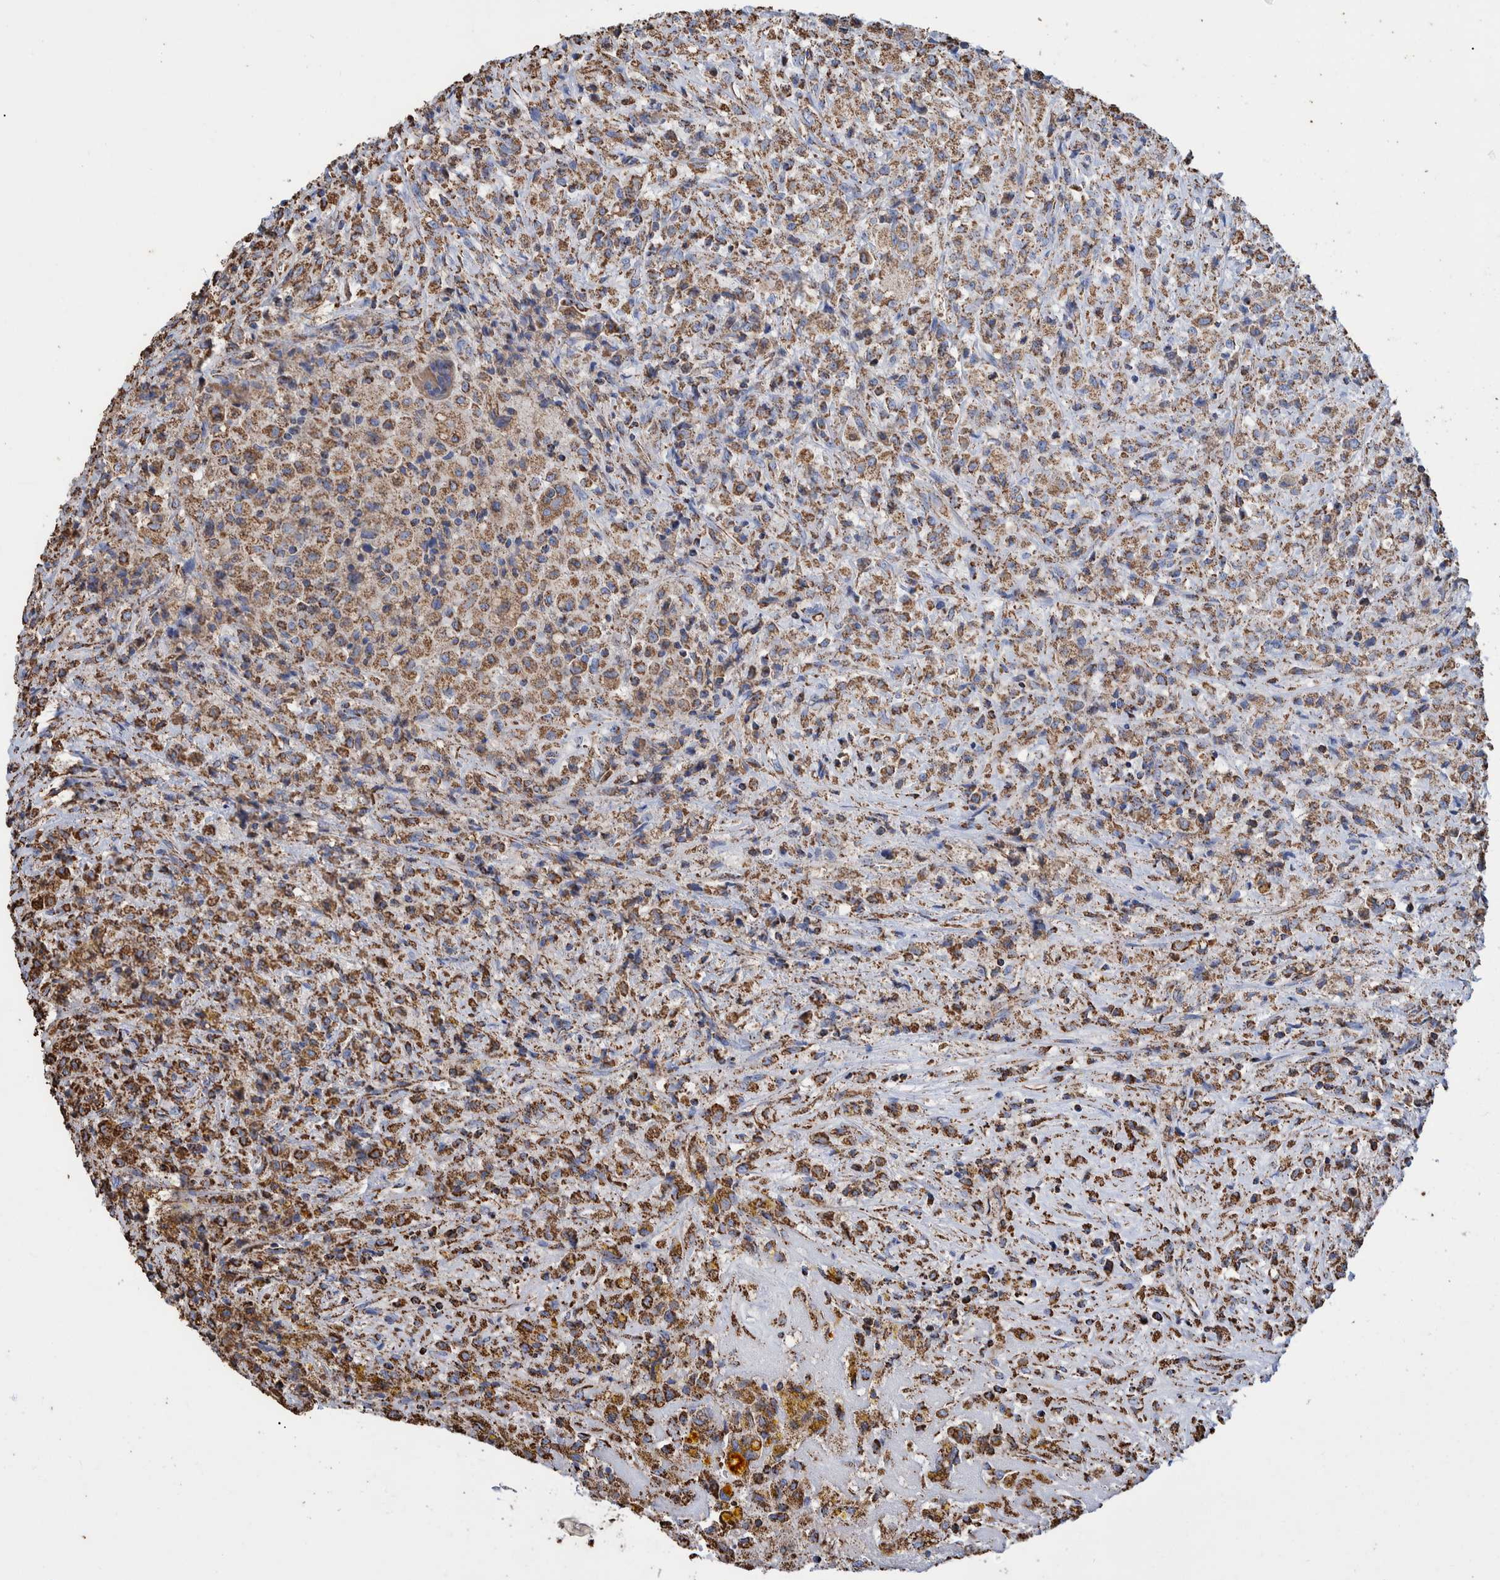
{"staining": {"intensity": "strong", "quantity": ">75%", "location": "cytoplasmic/membranous"}, "tissue": "testis cancer", "cell_type": "Tumor cells", "image_type": "cancer", "snomed": [{"axis": "morphology", "description": "Carcinoma, Embryonal, NOS"}, {"axis": "topography", "description": "Testis"}], "caption": "Immunohistochemistry (IHC) image of neoplastic tissue: human testis embryonal carcinoma stained using IHC exhibits high levels of strong protein expression localized specifically in the cytoplasmic/membranous of tumor cells, appearing as a cytoplasmic/membranous brown color.", "gene": "VPS26C", "patient": {"sex": "male", "age": 2}}